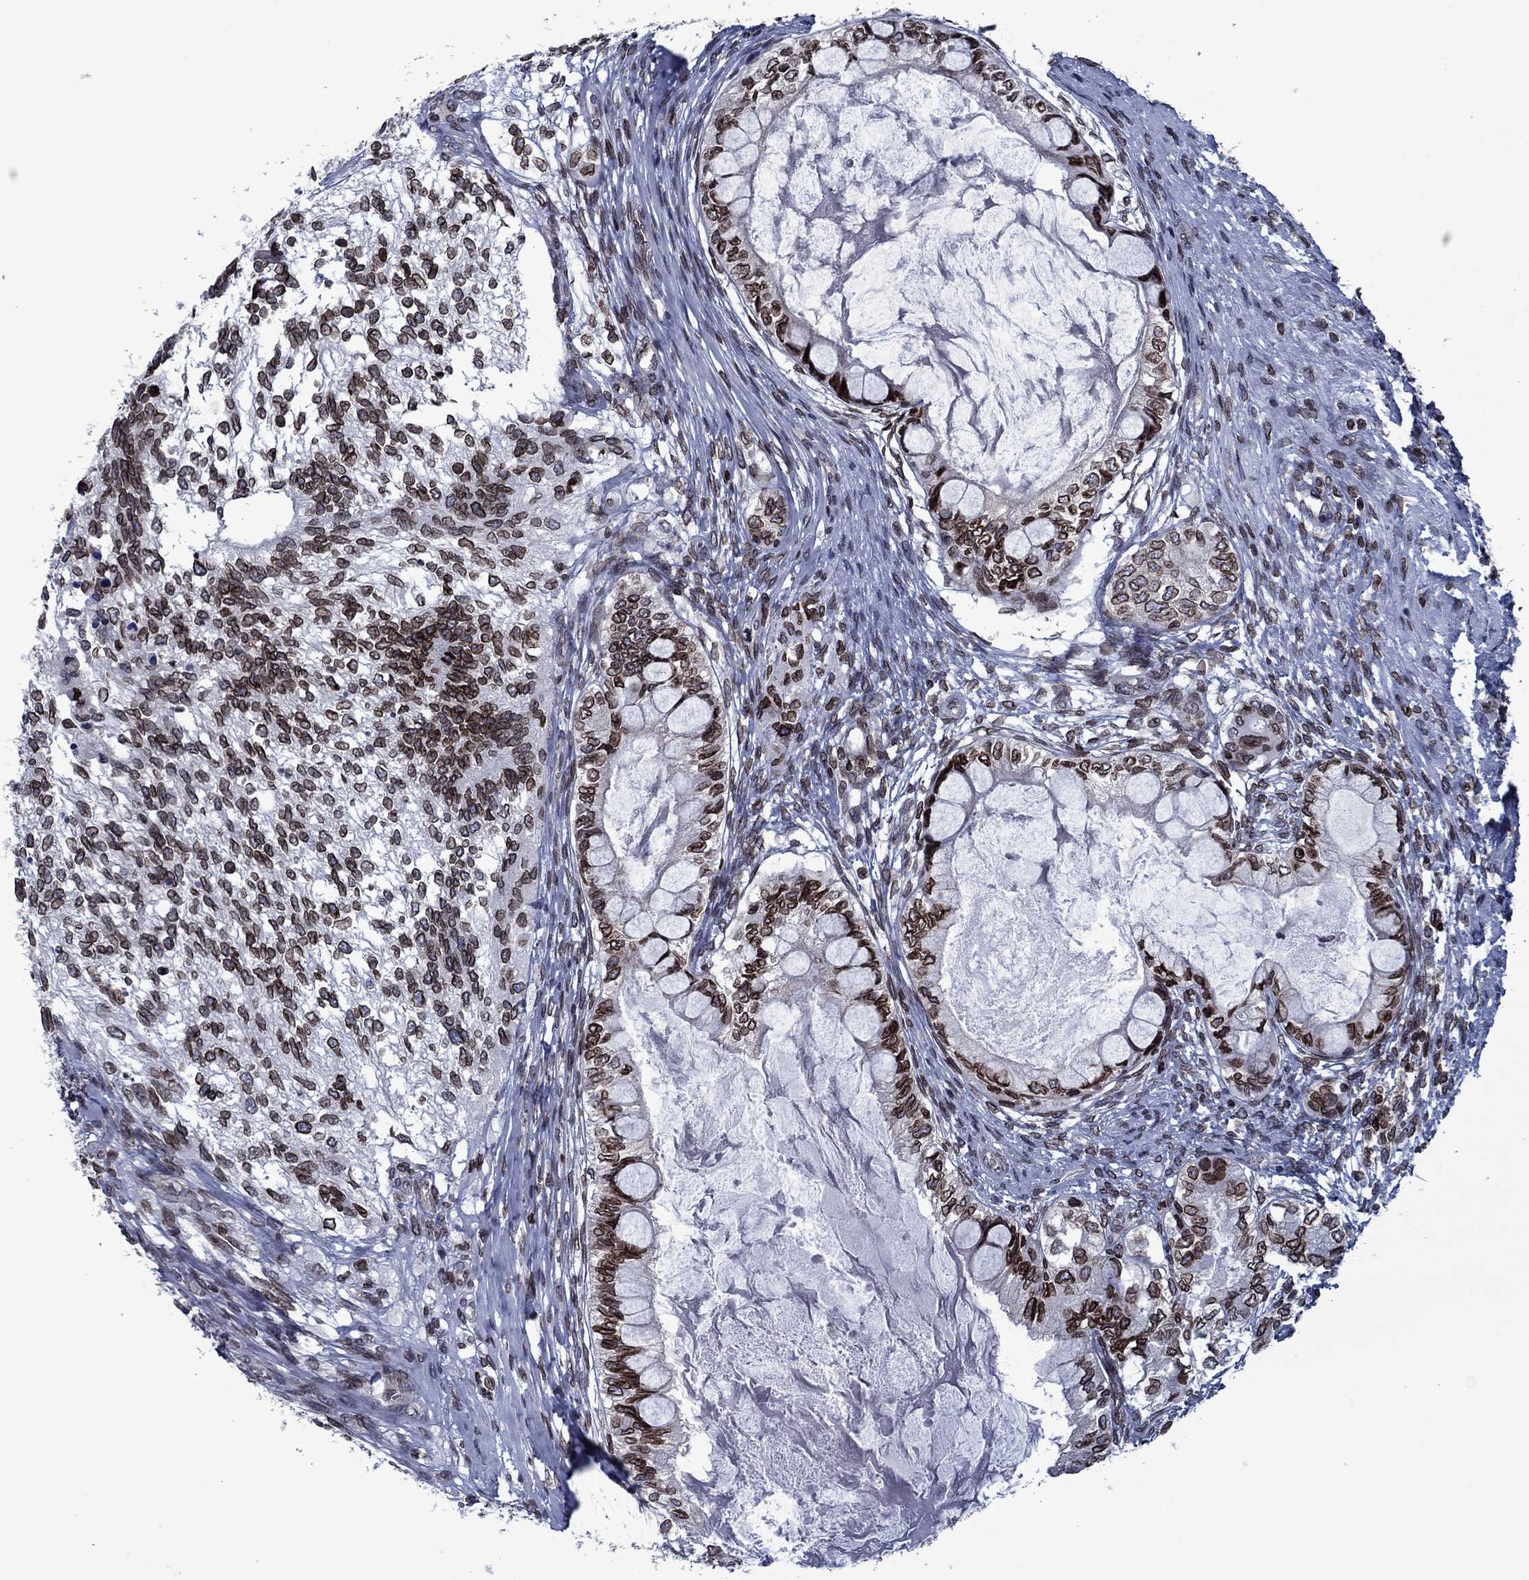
{"staining": {"intensity": "strong", "quantity": ">75%", "location": "cytoplasmic/membranous,nuclear"}, "tissue": "testis cancer", "cell_type": "Tumor cells", "image_type": "cancer", "snomed": [{"axis": "morphology", "description": "Seminoma, NOS"}, {"axis": "morphology", "description": "Carcinoma, Embryonal, NOS"}, {"axis": "topography", "description": "Testis"}], "caption": "IHC (DAB) staining of human testis cancer reveals strong cytoplasmic/membranous and nuclear protein expression in about >75% of tumor cells.", "gene": "SLA", "patient": {"sex": "male", "age": 41}}